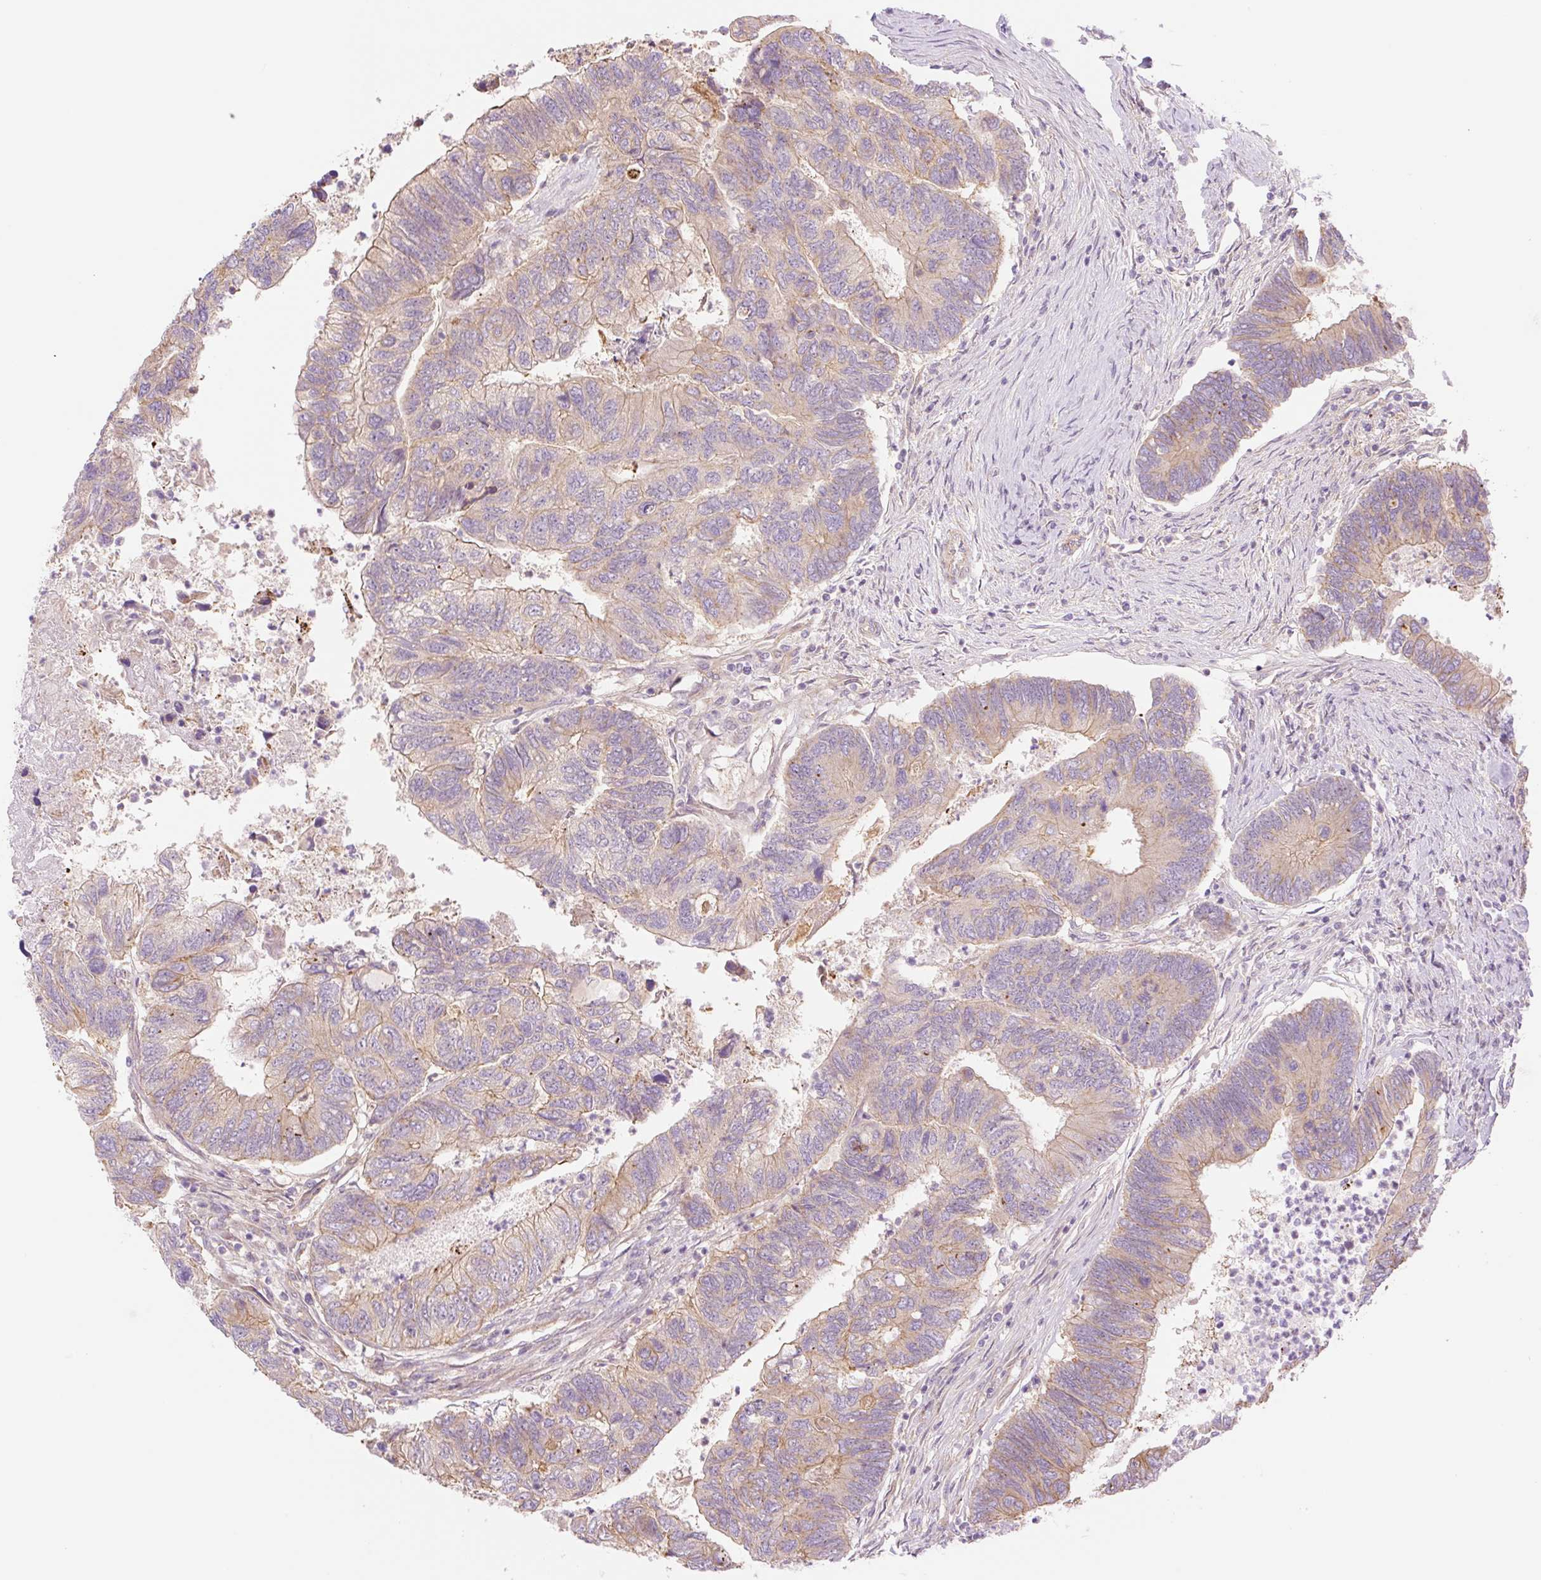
{"staining": {"intensity": "weak", "quantity": ">75%", "location": "cytoplasmic/membranous"}, "tissue": "colorectal cancer", "cell_type": "Tumor cells", "image_type": "cancer", "snomed": [{"axis": "morphology", "description": "Adenocarcinoma, NOS"}, {"axis": "topography", "description": "Colon"}], "caption": "A photomicrograph of colorectal adenocarcinoma stained for a protein displays weak cytoplasmic/membranous brown staining in tumor cells.", "gene": "NLRP5", "patient": {"sex": "female", "age": 67}}